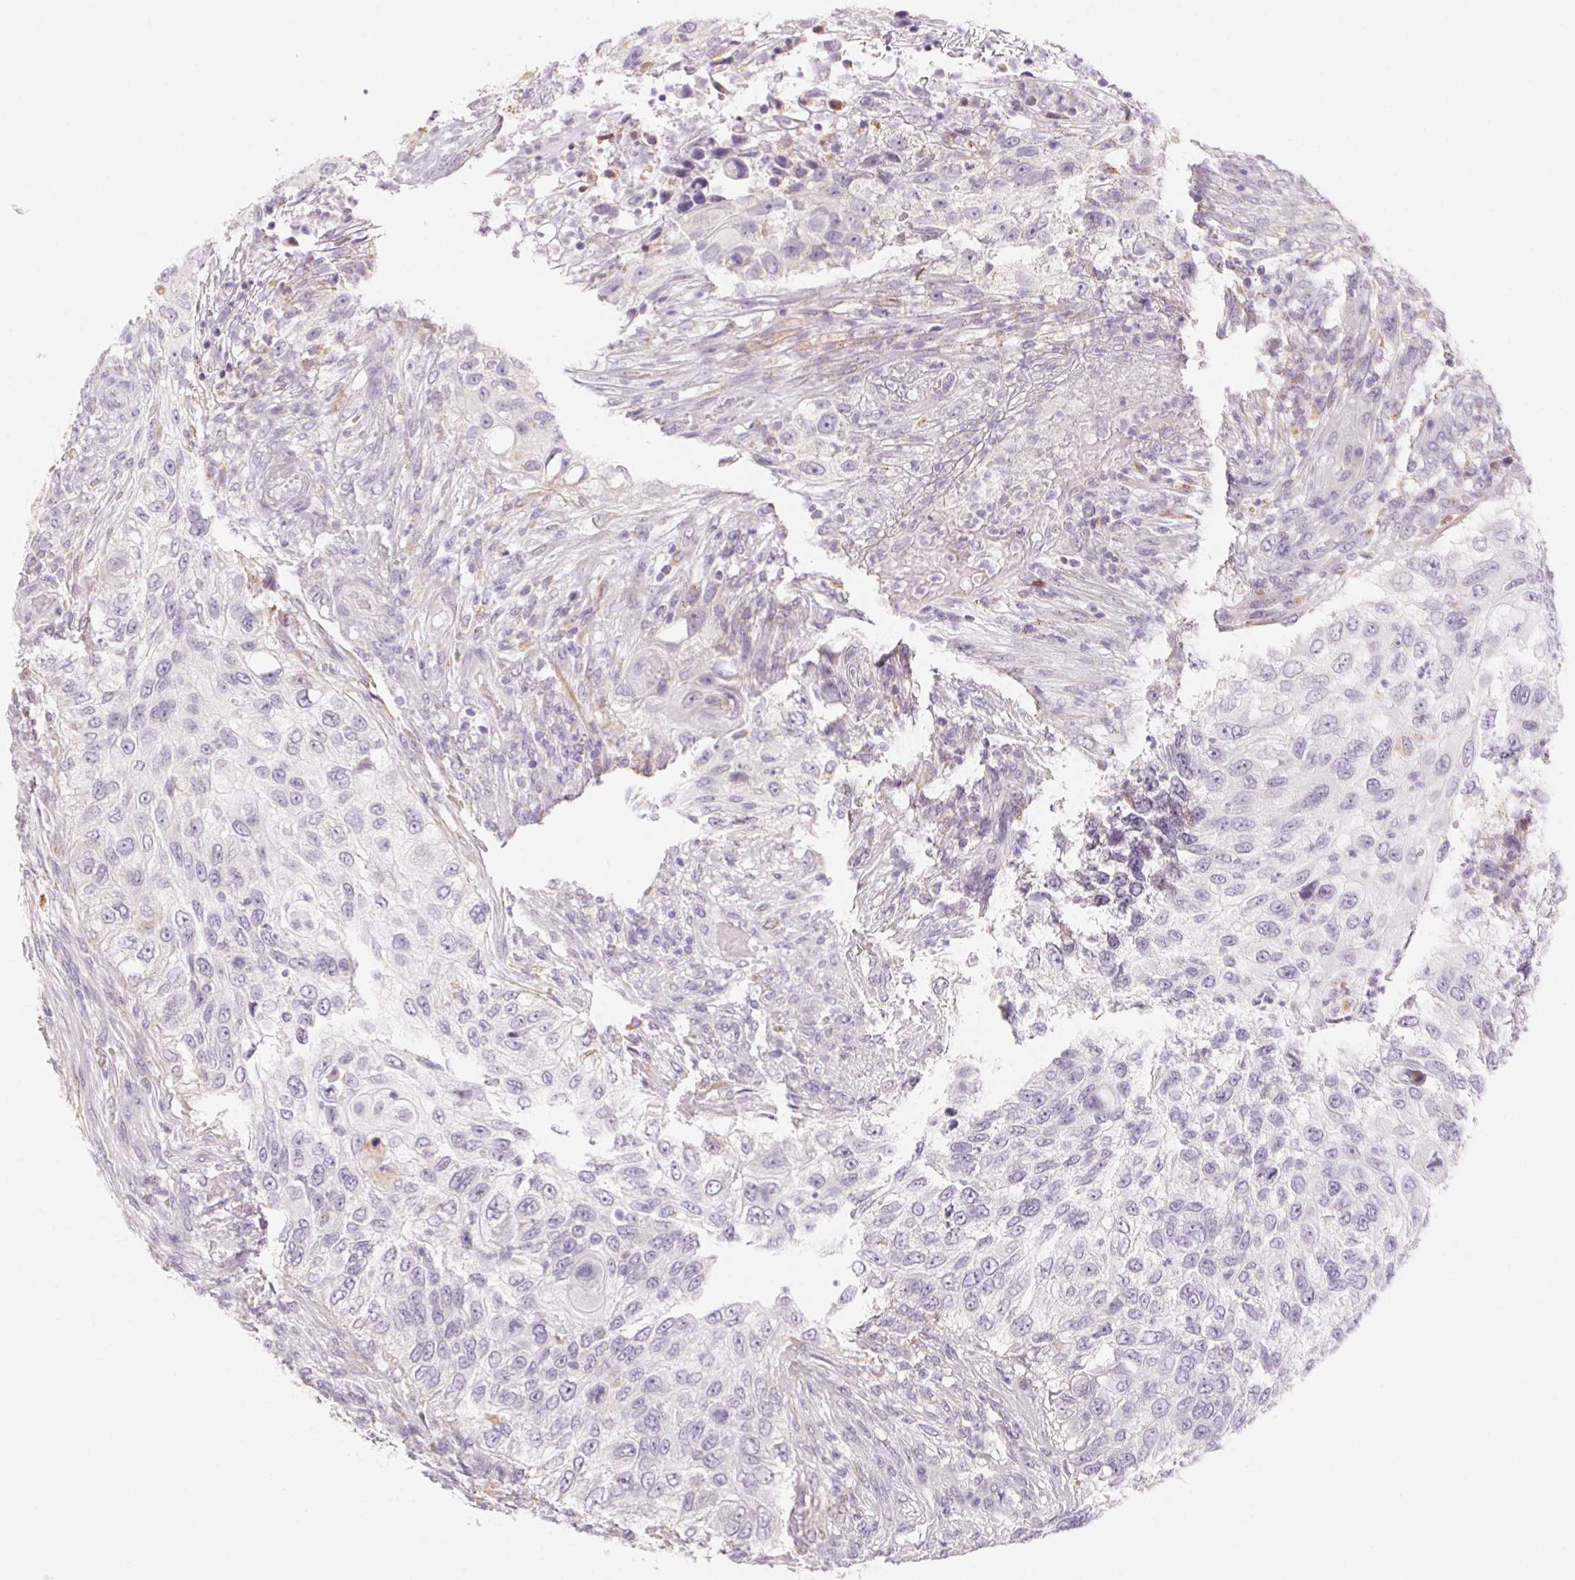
{"staining": {"intensity": "negative", "quantity": "none", "location": "none"}, "tissue": "urothelial cancer", "cell_type": "Tumor cells", "image_type": "cancer", "snomed": [{"axis": "morphology", "description": "Urothelial carcinoma, High grade"}, {"axis": "topography", "description": "Urinary bladder"}], "caption": "A high-resolution image shows immunohistochemistry (IHC) staining of urothelial cancer, which displays no significant positivity in tumor cells.", "gene": "PRPH", "patient": {"sex": "female", "age": 60}}